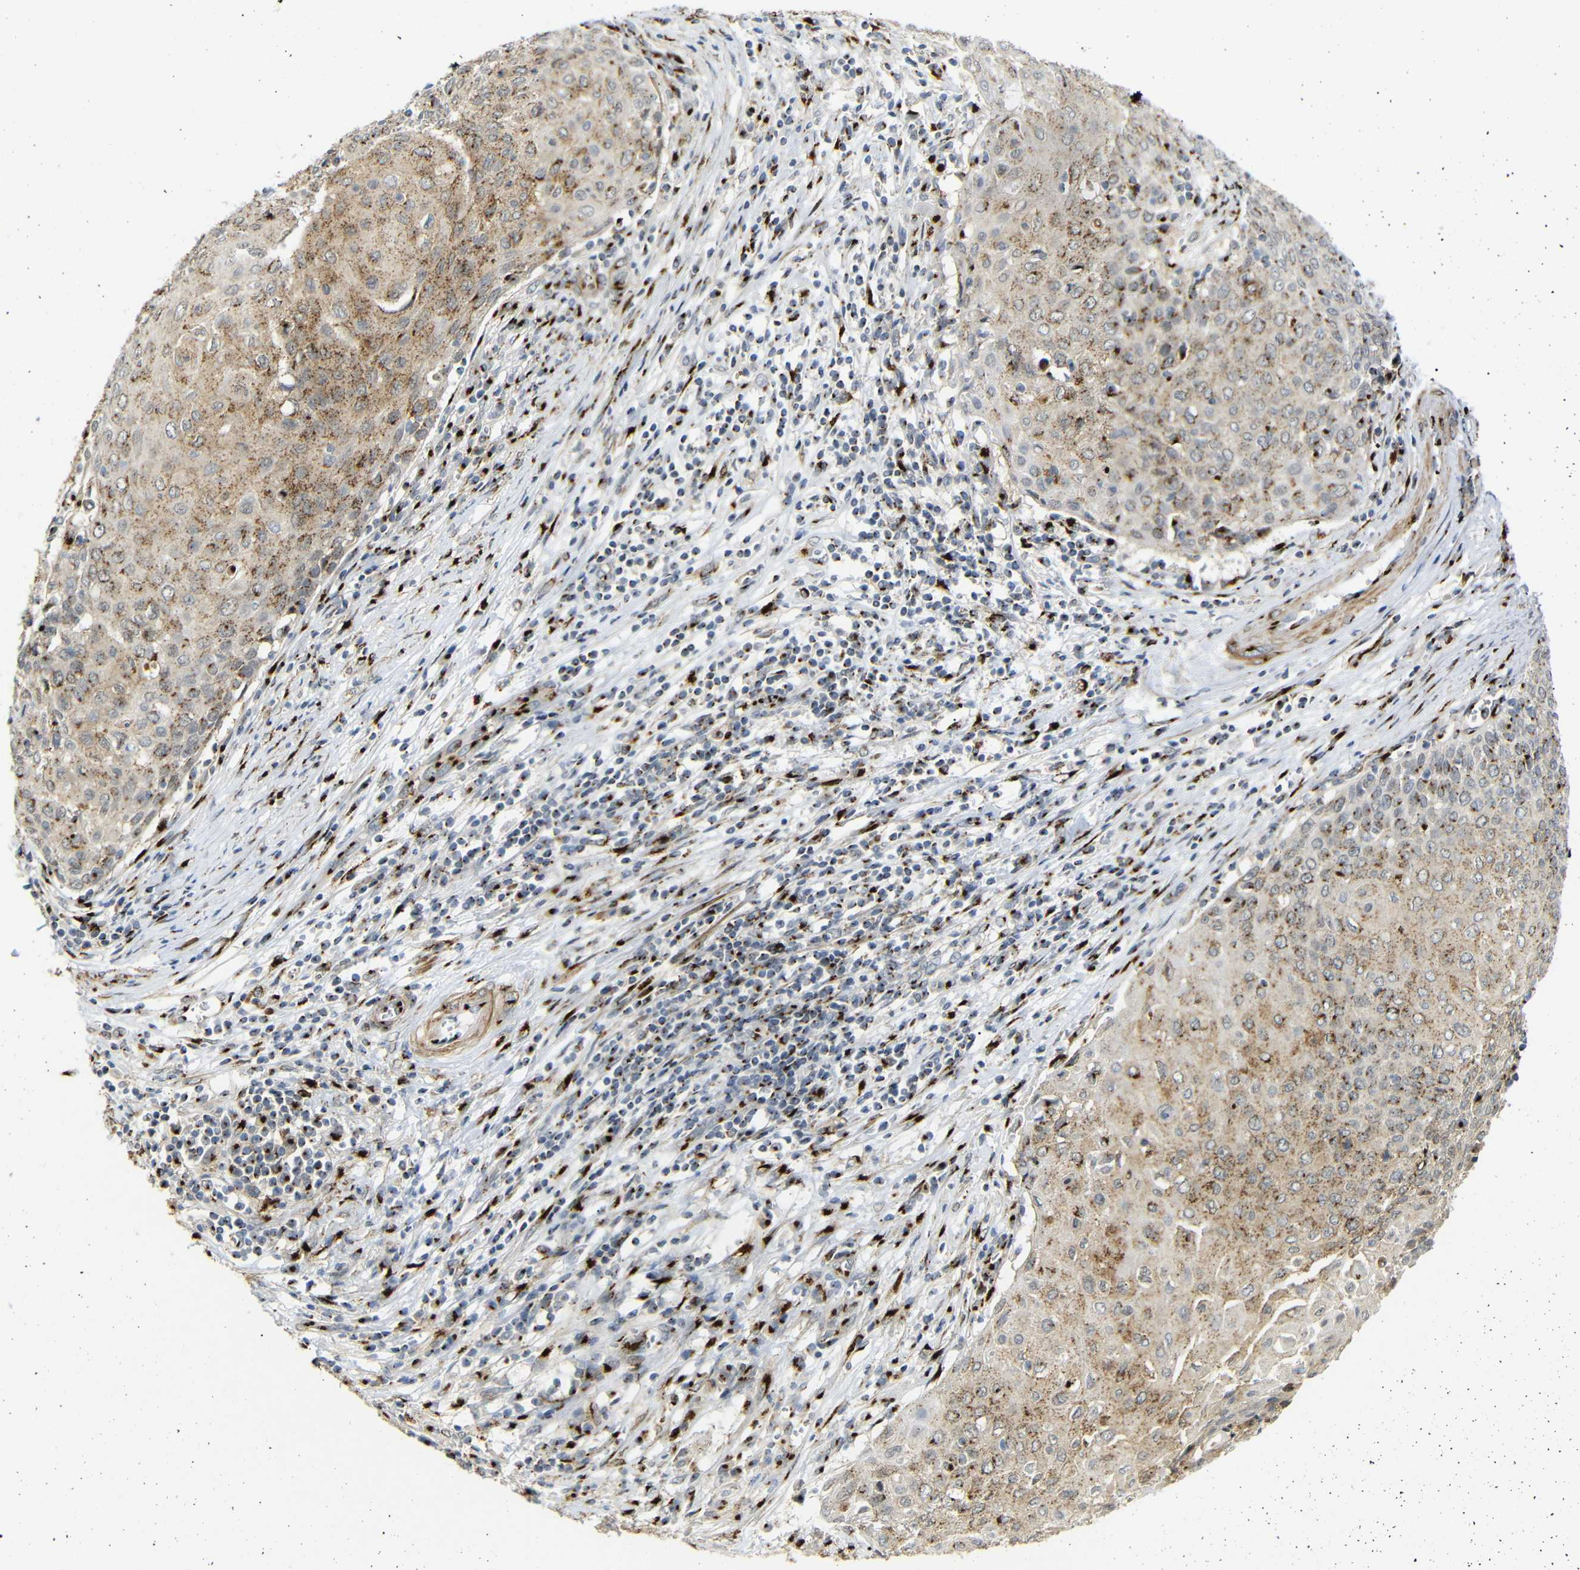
{"staining": {"intensity": "moderate", "quantity": "25%-75%", "location": "cytoplasmic/membranous"}, "tissue": "cervical cancer", "cell_type": "Tumor cells", "image_type": "cancer", "snomed": [{"axis": "morphology", "description": "Squamous cell carcinoma, NOS"}, {"axis": "topography", "description": "Cervix"}], "caption": "DAB (3,3'-diaminobenzidine) immunohistochemical staining of cervical cancer (squamous cell carcinoma) shows moderate cytoplasmic/membranous protein positivity in about 25%-75% of tumor cells. The staining is performed using DAB brown chromogen to label protein expression. The nuclei are counter-stained blue using hematoxylin.", "gene": "TGOLN2", "patient": {"sex": "female", "age": 39}}